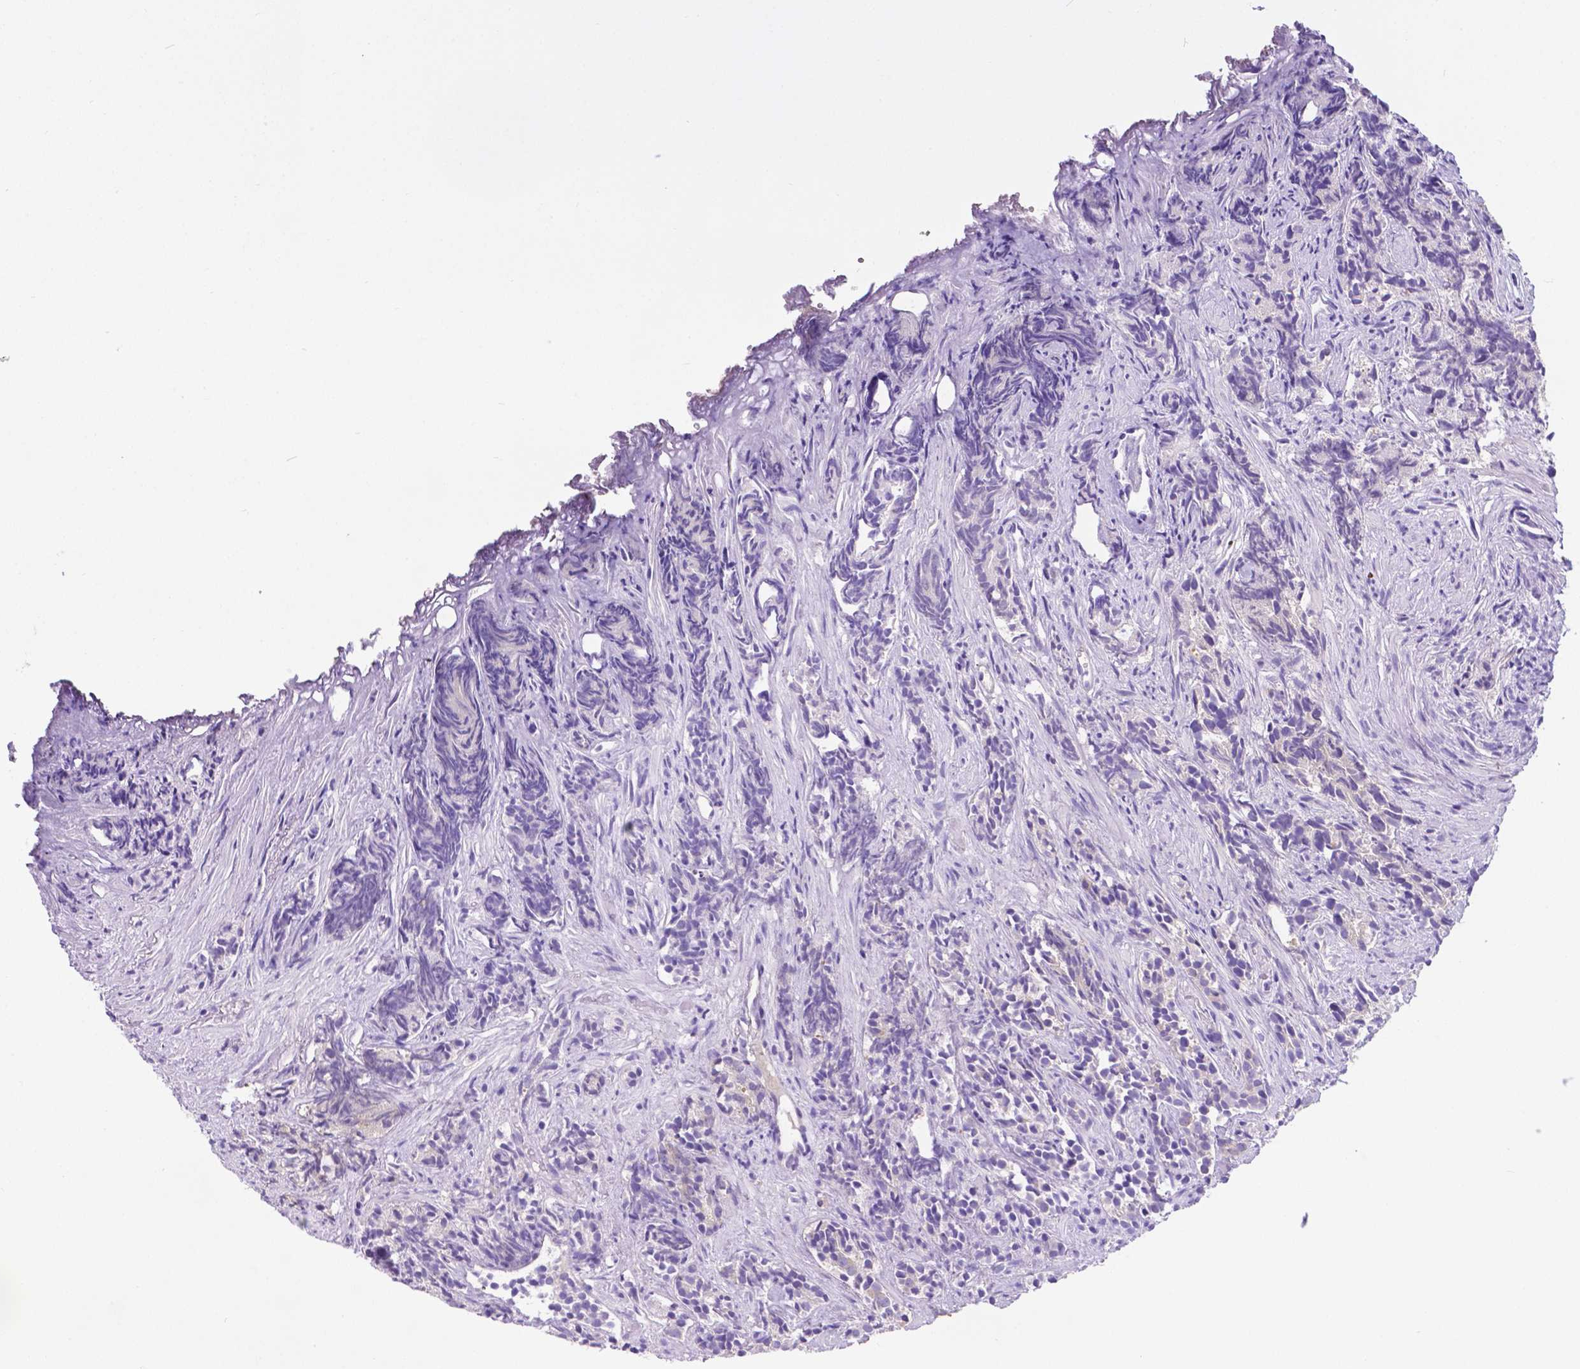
{"staining": {"intensity": "negative", "quantity": "none", "location": "none"}, "tissue": "prostate cancer", "cell_type": "Tumor cells", "image_type": "cancer", "snomed": [{"axis": "morphology", "description": "Adenocarcinoma, High grade"}, {"axis": "topography", "description": "Prostate"}], "caption": "The immunohistochemistry histopathology image has no significant positivity in tumor cells of prostate cancer tissue.", "gene": "RPL6", "patient": {"sex": "male", "age": 84}}